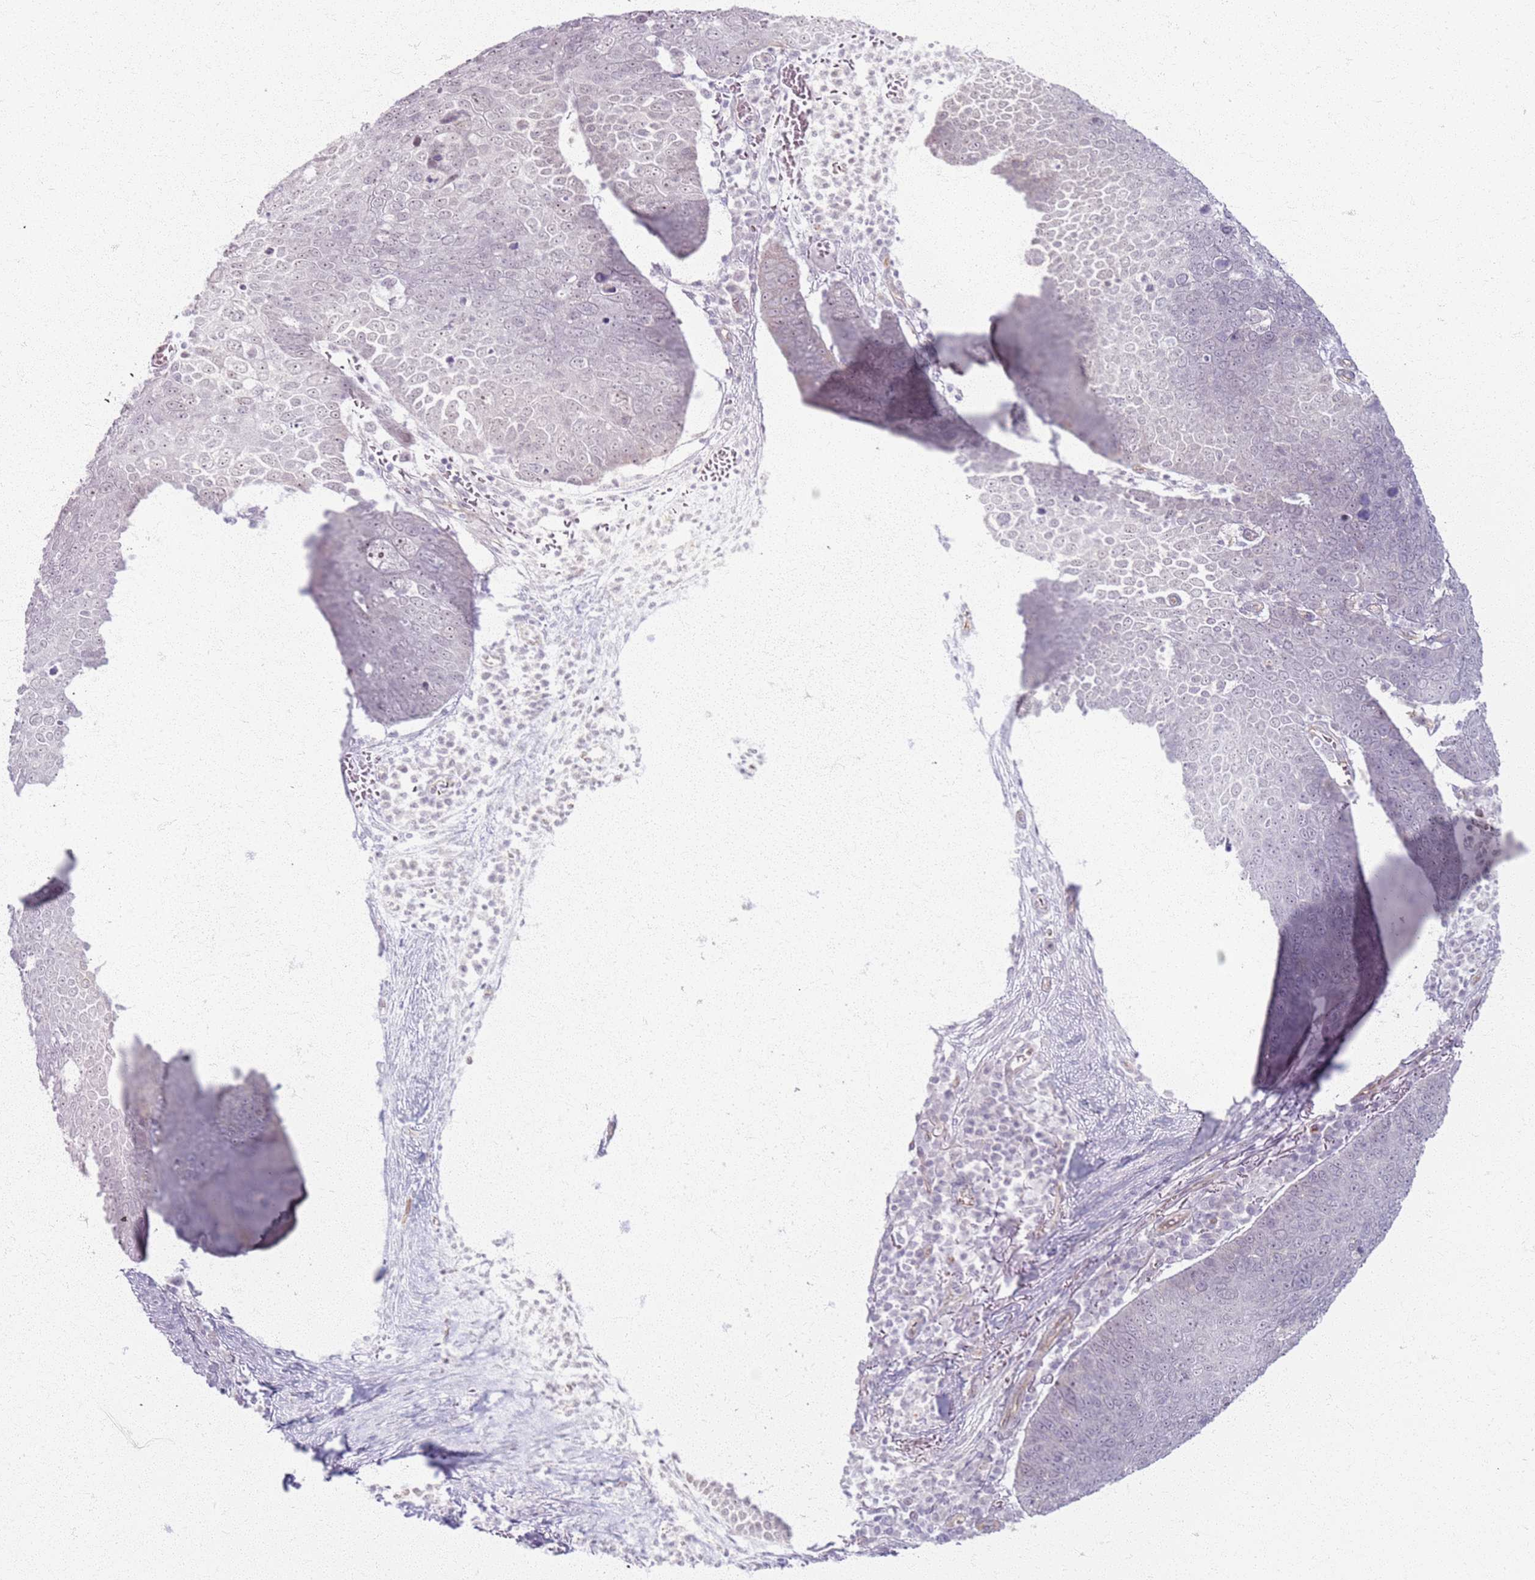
{"staining": {"intensity": "negative", "quantity": "none", "location": "none"}, "tissue": "skin cancer", "cell_type": "Tumor cells", "image_type": "cancer", "snomed": [{"axis": "morphology", "description": "Squamous cell carcinoma, NOS"}, {"axis": "topography", "description": "Skin"}], "caption": "Micrograph shows no protein staining in tumor cells of skin cancer (squamous cell carcinoma) tissue.", "gene": "KCNA5", "patient": {"sex": "male", "age": 71}}